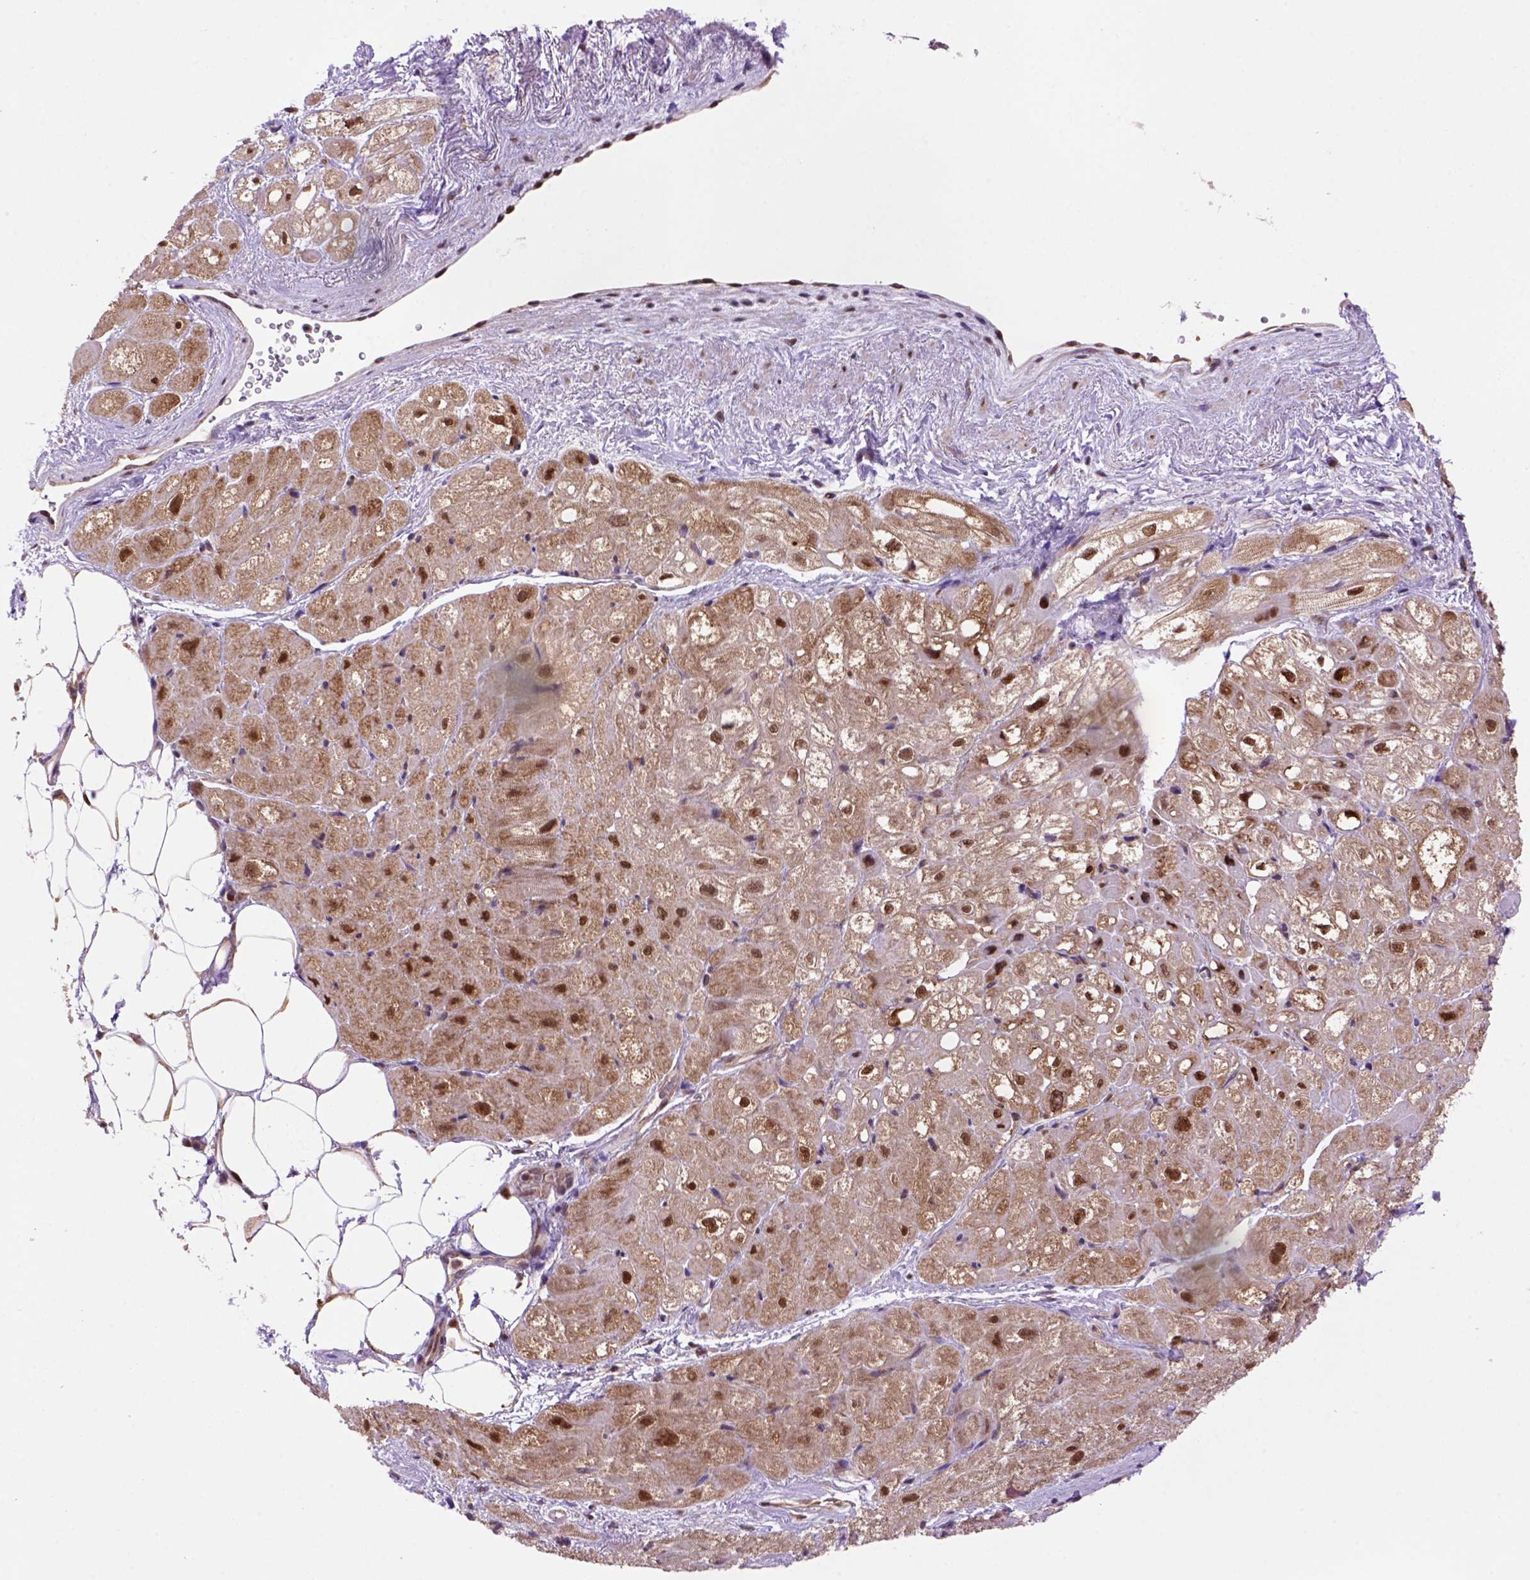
{"staining": {"intensity": "strong", "quantity": ">75%", "location": "cytoplasmic/membranous,nuclear"}, "tissue": "heart muscle", "cell_type": "Cardiomyocytes", "image_type": "normal", "snomed": [{"axis": "morphology", "description": "Normal tissue, NOS"}, {"axis": "topography", "description": "Heart"}], "caption": "Heart muscle stained with DAB IHC exhibits high levels of strong cytoplasmic/membranous,nuclear staining in approximately >75% of cardiomyocytes. (Brightfield microscopy of DAB IHC at high magnification).", "gene": "PSMC2", "patient": {"sex": "female", "age": 69}}